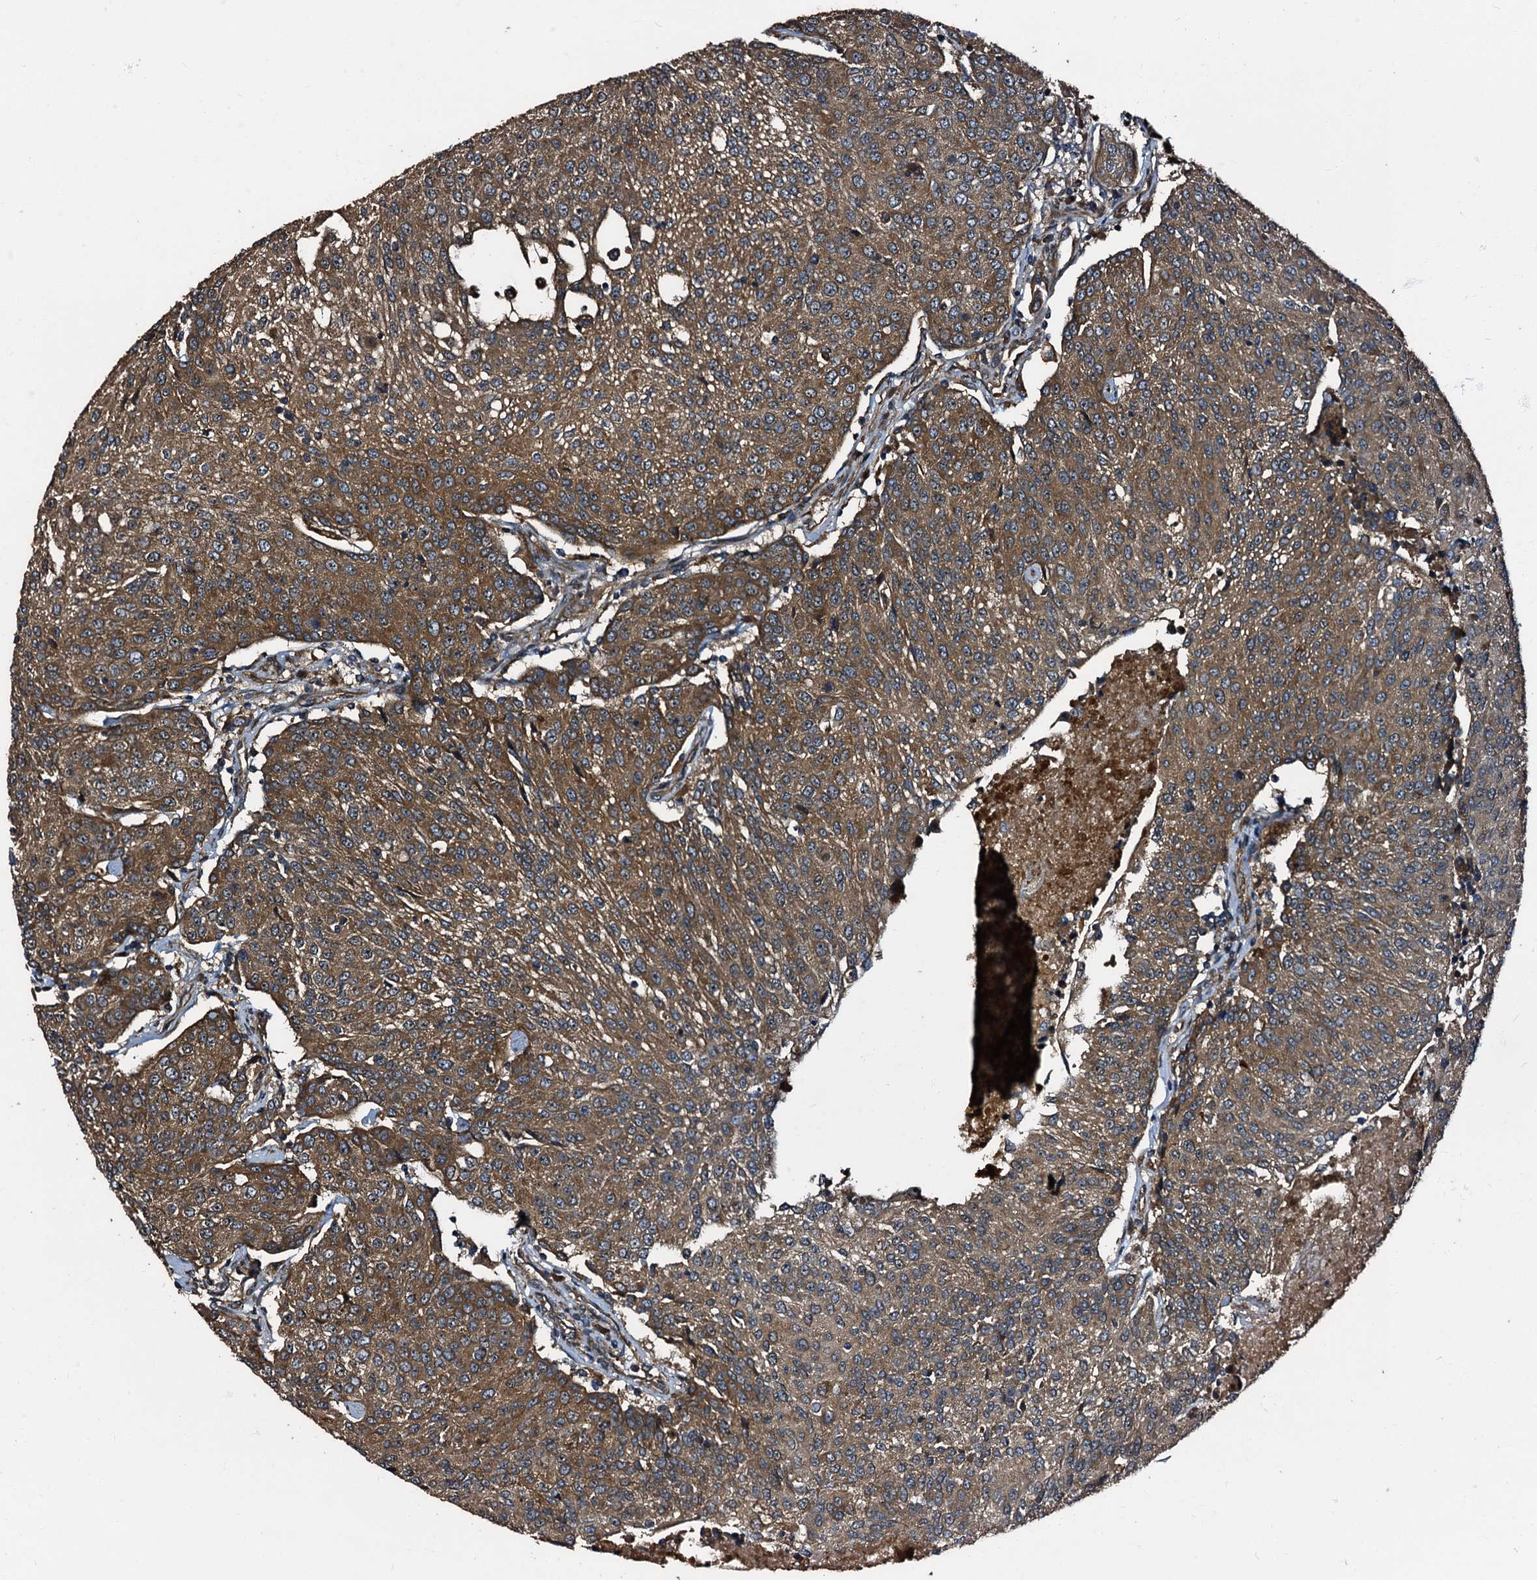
{"staining": {"intensity": "moderate", "quantity": ">75%", "location": "cytoplasmic/membranous"}, "tissue": "urothelial cancer", "cell_type": "Tumor cells", "image_type": "cancer", "snomed": [{"axis": "morphology", "description": "Urothelial carcinoma, High grade"}, {"axis": "topography", "description": "Urinary bladder"}], "caption": "High-magnification brightfield microscopy of urothelial carcinoma (high-grade) stained with DAB (brown) and counterstained with hematoxylin (blue). tumor cells exhibit moderate cytoplasmic/membranous positivity is present in about>75% of cells.", "gene": "PEX5", "patient": {"sex": "female", "age": 85}}